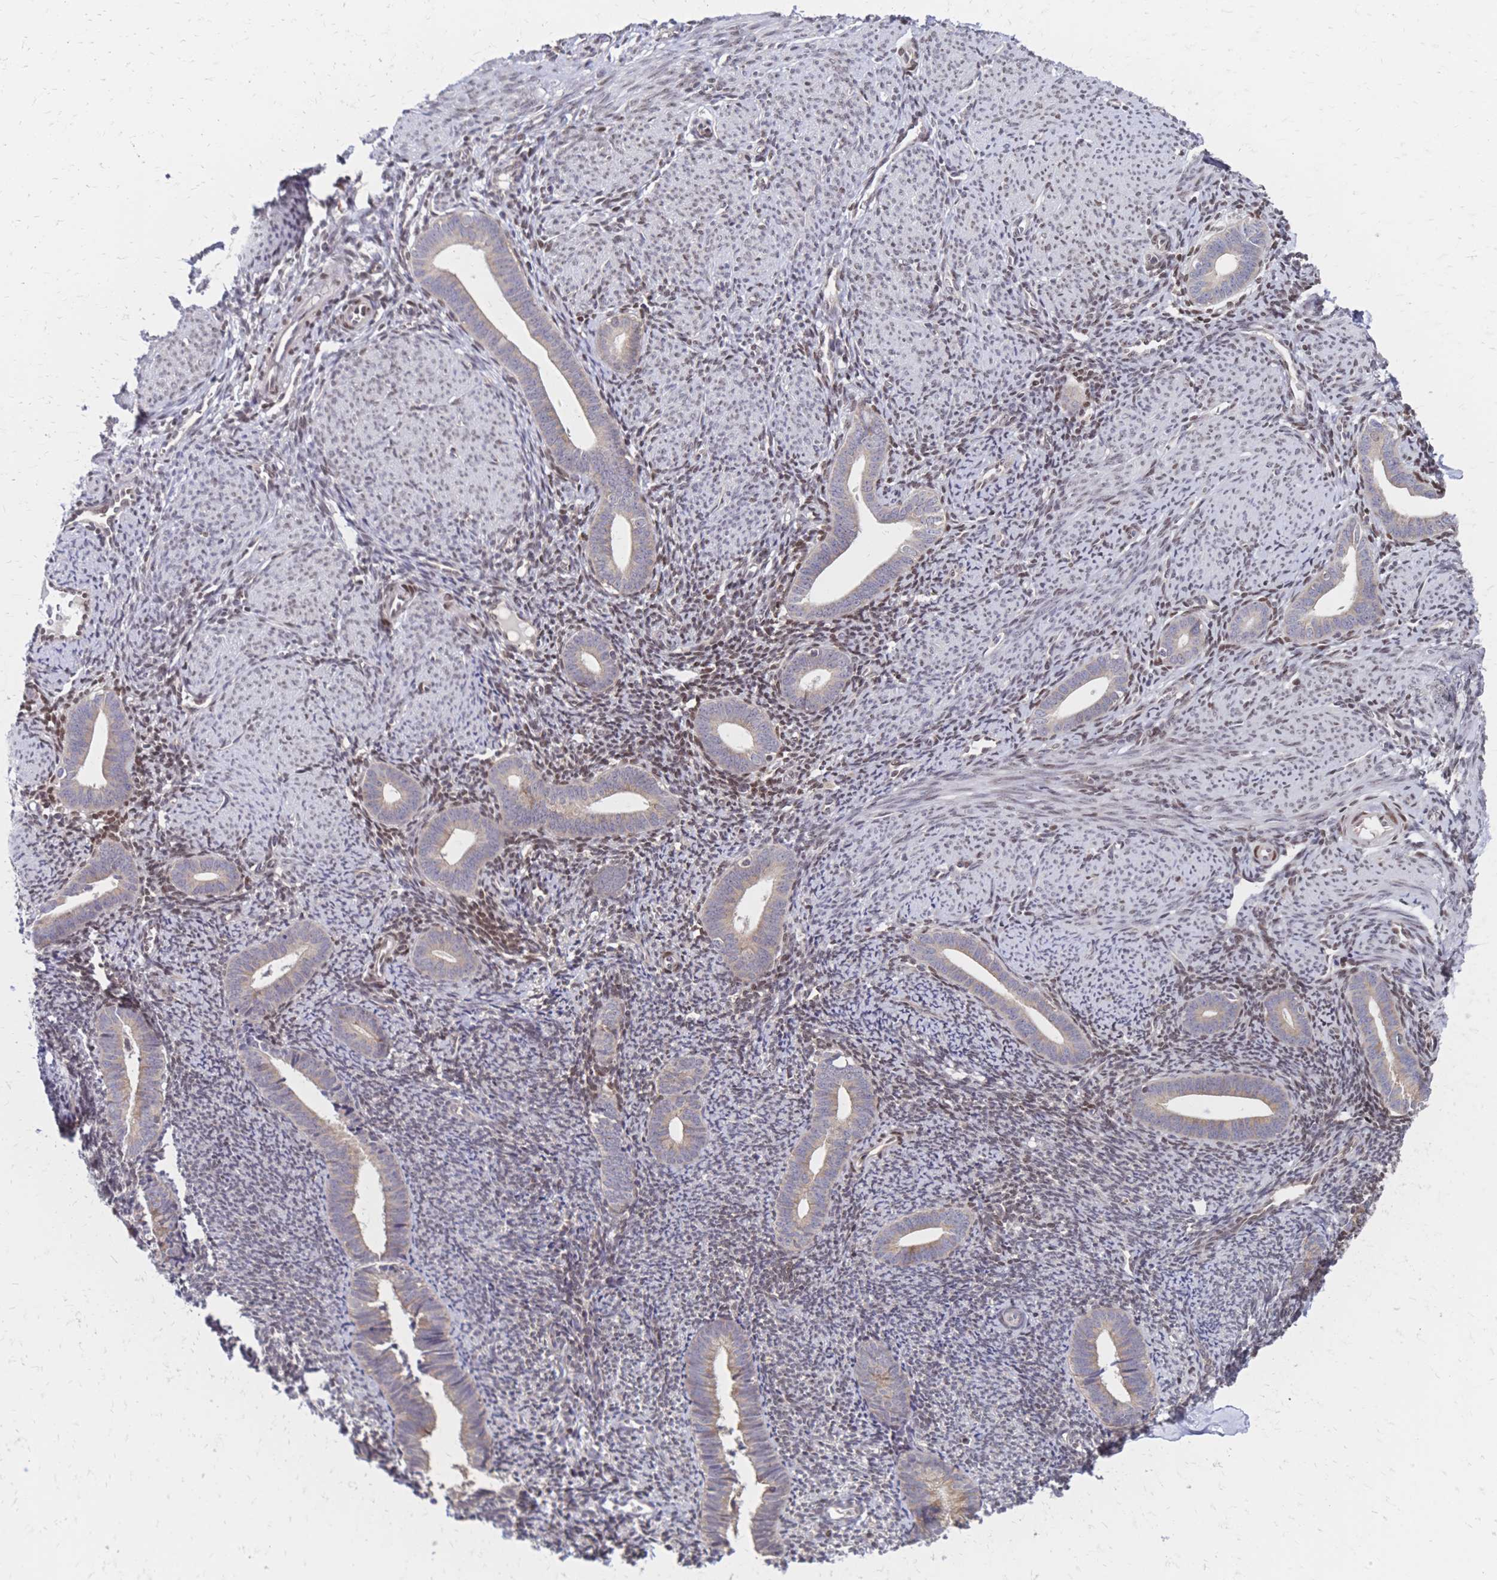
{"staining": {"intensity": "negative", "quantity": "none", "location": "none"}, "tissue": "endometrium", "cell_type": "Cells in endometrial stroma", "image_type": "normal", "snomed": [{"axis": "morphology", "description": "Normal tissue, NOS"}, {"axis": "topography", "description": "Endometrium"}], "caption": "Human endometrium stained for a protein using immunohistochemistry (IHC) displays no staining in cells in endometrial stroma.", "gene": "CBX7", "patient": {"sex": "female", "age": 39}}